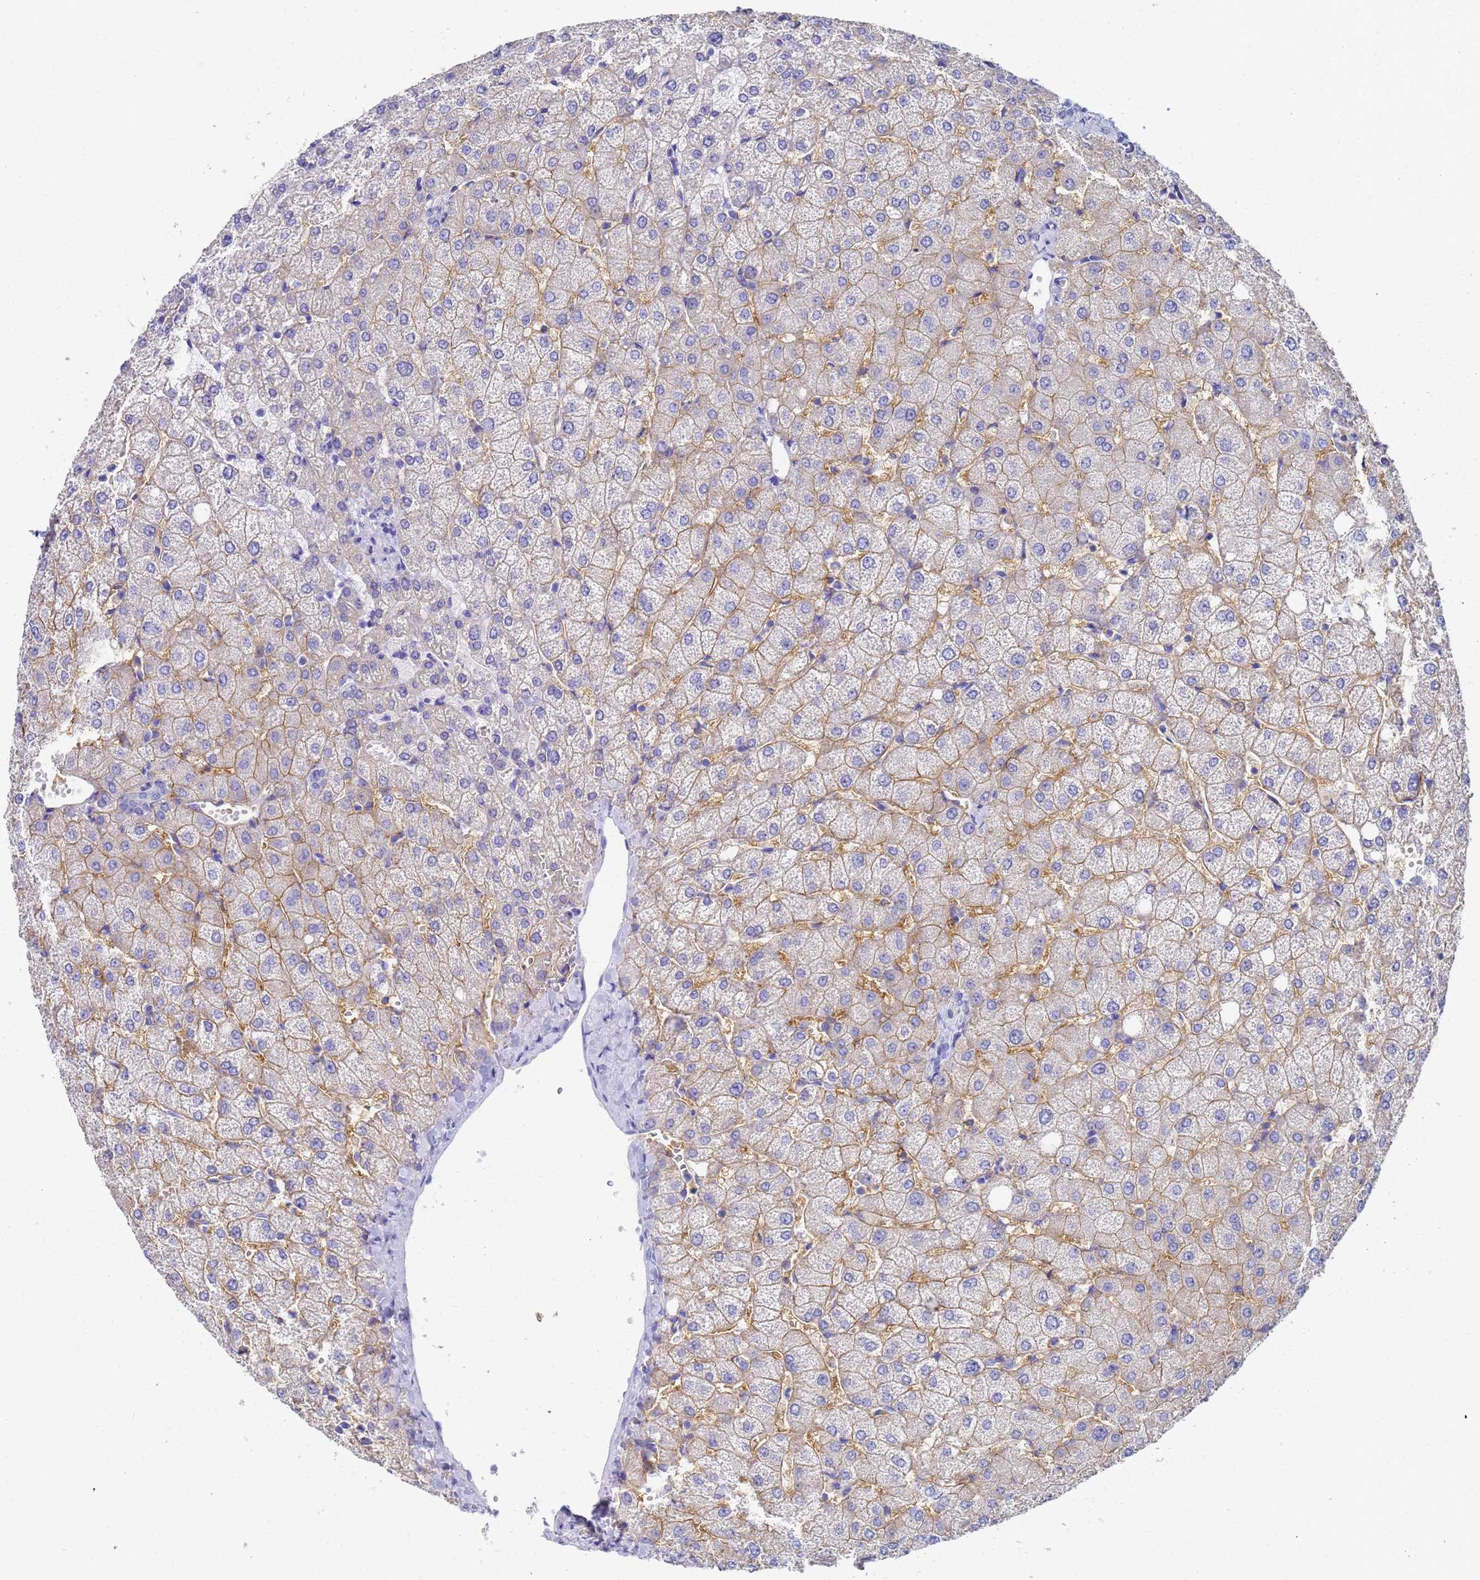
{"staining": {"intensity": "negative", "quantity": "none", "location": "none"}, "tissue": "liver", "cell_type": "Cholangiocytes", "image_type": "normal", "snomed": [{"axis": "morphology", "description": "Normal tissue, NOS"}, {"axis": "topography", "description": "Liver"}], "caption": "Cholangiocytes show no significant expression in normal liver.", "gene": "C2orf72", "patient": {"sex": "female", "age": 54}}